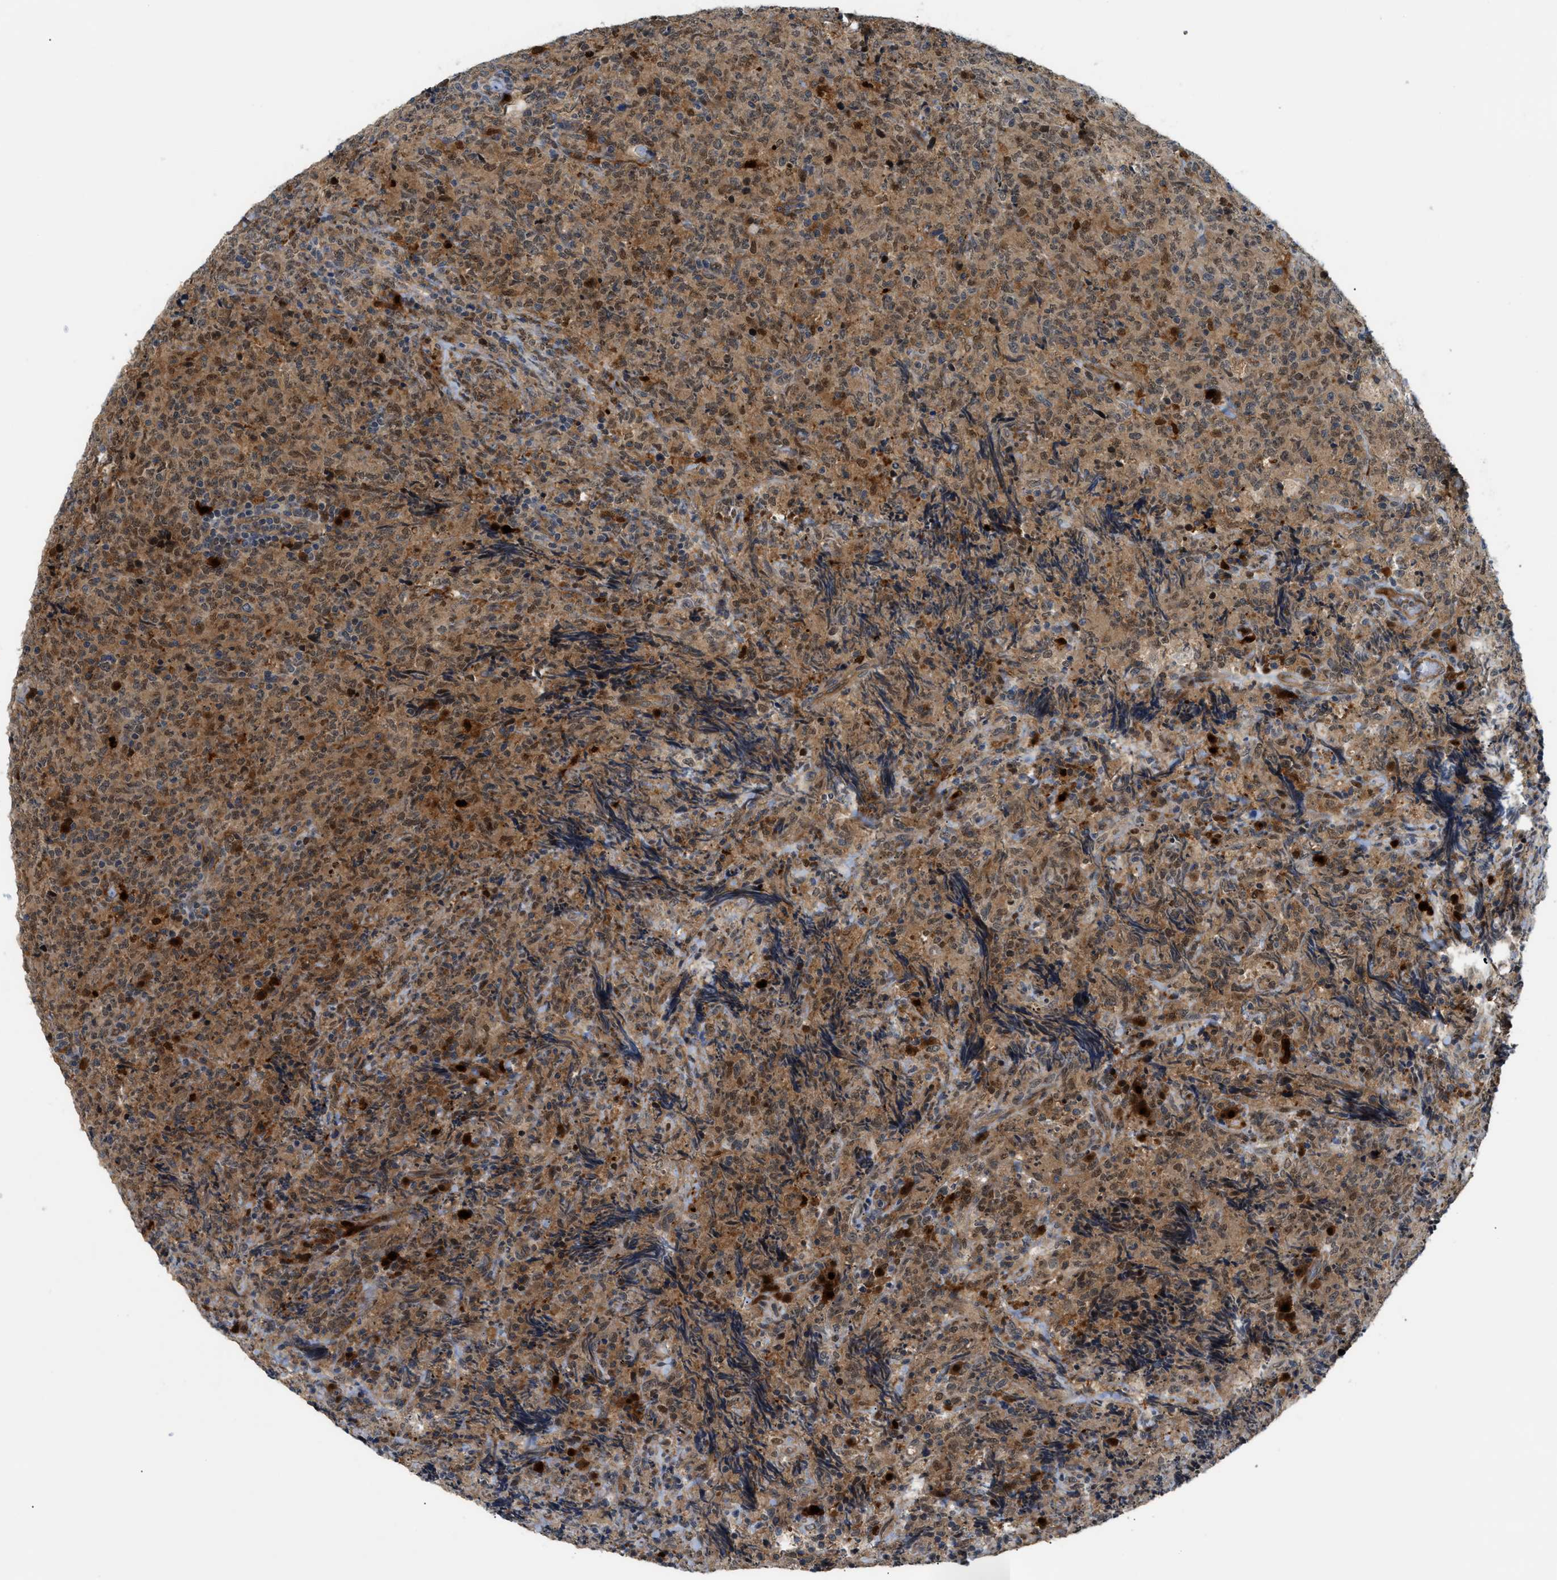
{"staining": {"intensity": "moderate", "quantity": ">75%", "location": "cytoplasmic/membranous,nuclear"}, "tissue": "lymphoma", "cell_type": "Tumor cells", "image_type": "cancer", "snomed": [{"axis": "morphology", "description": "Malignant lymphoma, non-Hodgkin's type, High grade"}, {"axis": "topography", "description": "Tonsil"}], "caption": "About >75% of tumor cells in lymphoma demonstrate moderate cytoplasmic/membranous and nuclear protein expression as visualized by brown immunohistochemical staining.", "gene": "TRAK2", "patient": {"sex": "female", "age": 36}}